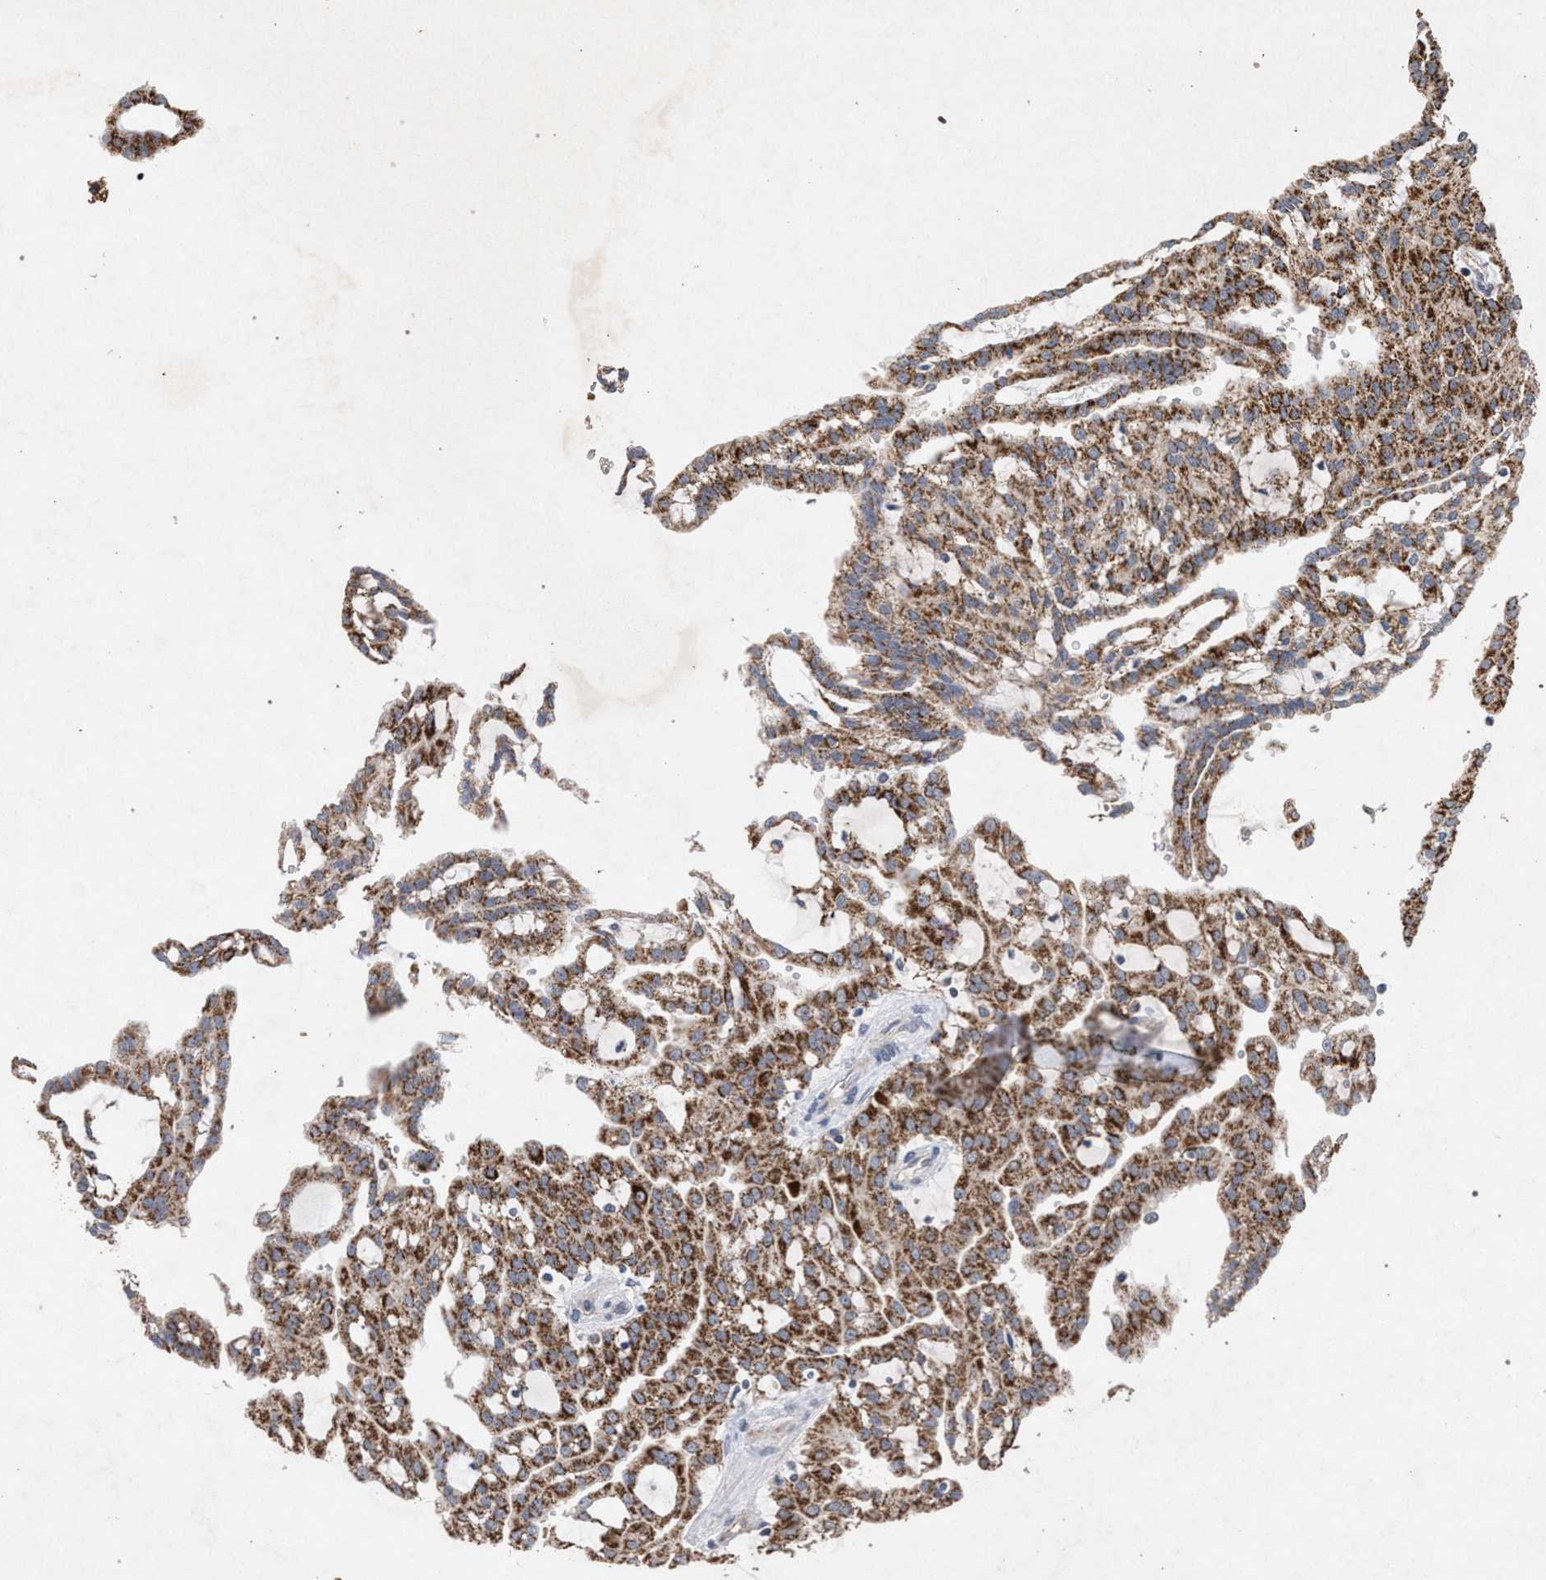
{"staining": {"intensity": "strong", "quantity": ">75%", "location": "cytoplasmic/membranous"}, "tissue": "renal cancer", "cell_type": "Tumor cells", "image_type": "cancer", "snomed": [{"axis": "morphology", "description": "Adenocarcinoma, NOS"}, {"axis": "topography", "description": "Kidney"}], "caption": "Immunohistochemical staining of adenocarcinoma (renal) displays high levels of strong cytoplasmic/membranous protein positivity in approximately >75% of tumor cells.", "gene": "PKD2L1", "patient": {"sex": "male", "age": 63}}